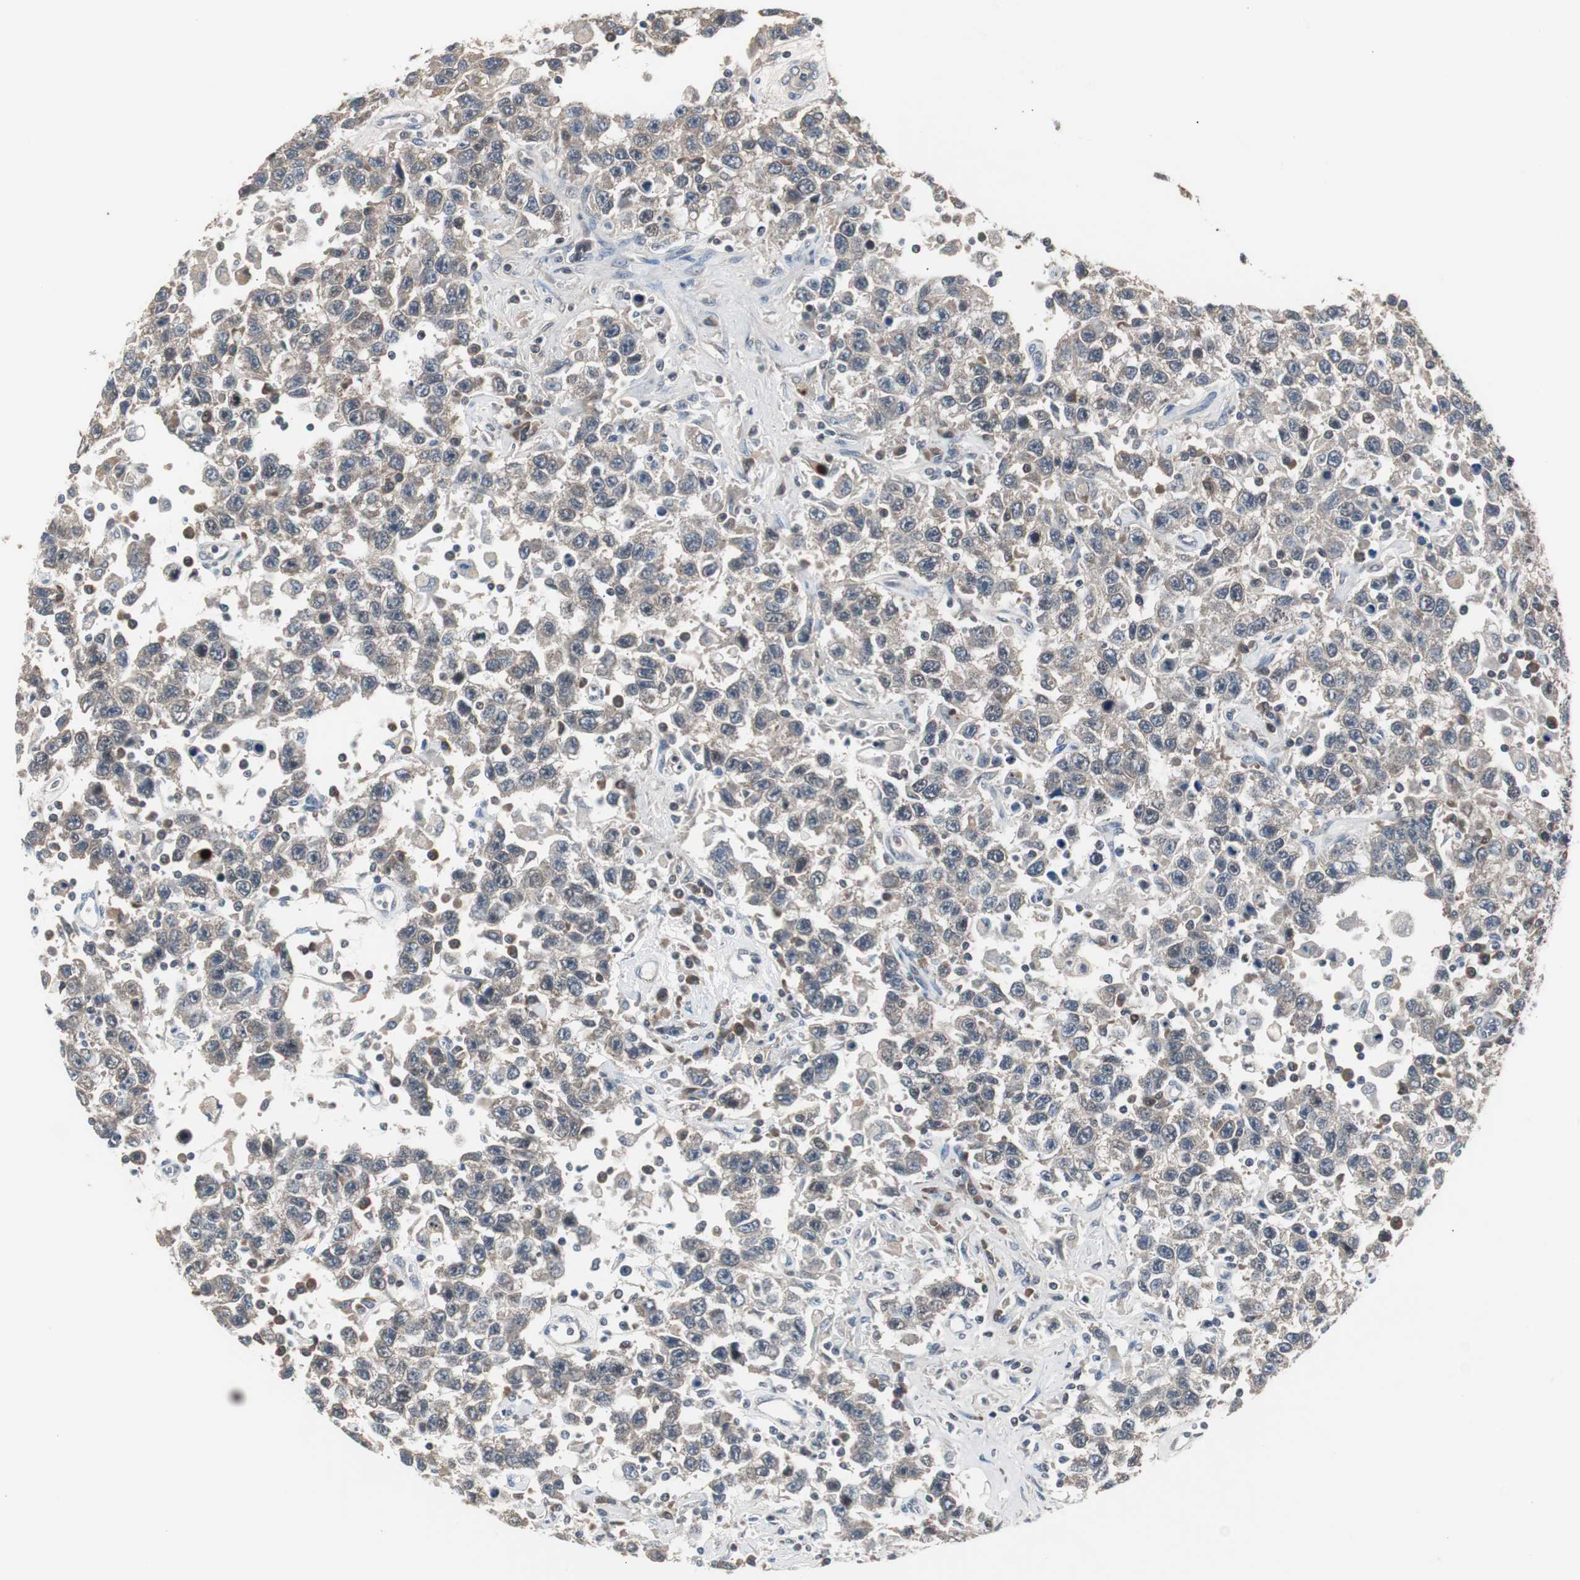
{"staining": {"intensity": "weak", "quantity": ">75%", "location": "cytoplasmic/membranous"}, "tissue": "testis cancer", "cell_type": "Tumor cells", "image_type": "cancer", "snomed": [{"axis": "morphology", "description": "Seminoma, NOS"}, {"axis": "topography", "description": "Testis"}], "caption": "Seminoma (testis) stained with immunohistochemistry exhibits weak cytoplasmic/membranous staining in about >75% of tumor cells.", "gene": "ZMPSTE24", "patient": {"sex": "male", "age": 41}}